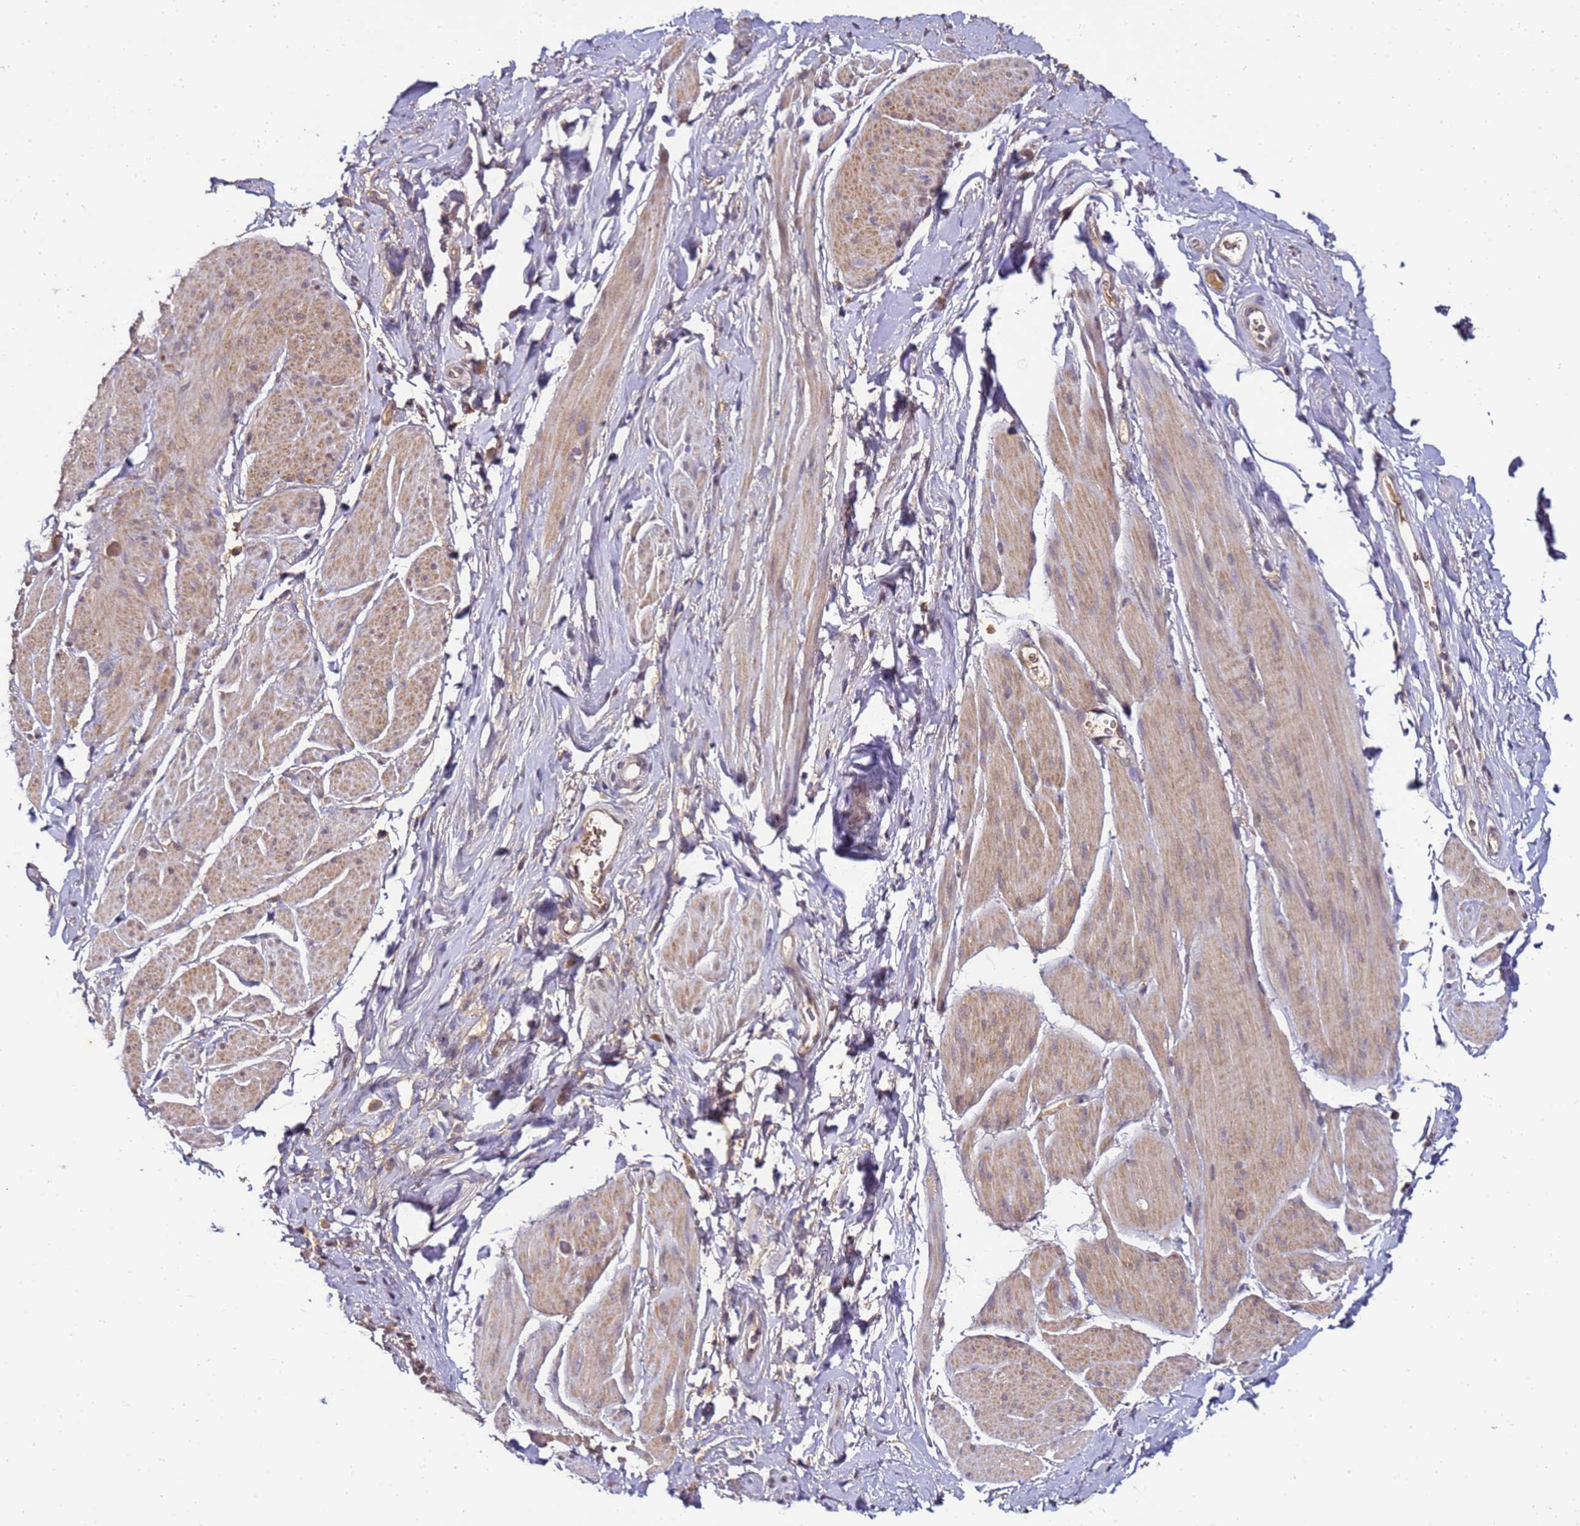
{"staining": {"intensity": "weak", "quantity": "25%-75%", "location": "cytoplasmic/membranous"}, "tissue": "smooth muscle", "cell_type": "Smooth muscle cells", "image_type": "normal", "snomed": [{"axis": "morphology", "description": "Normal tissue, NOS"}, {"axis": "topography", "description": "Smooth muscle"}, {"axis": "topography", "description": "Peripheral nerve tissue"}], "caption": "Immunohistochemistry of normal smooth muscle demonstrates low levels of weak cytoplasmic/membranous staining in about 25%-75% of smooth muscle cells.", "gene": "ANKRD17", "patient": {"sex": "male", "age": 69}}